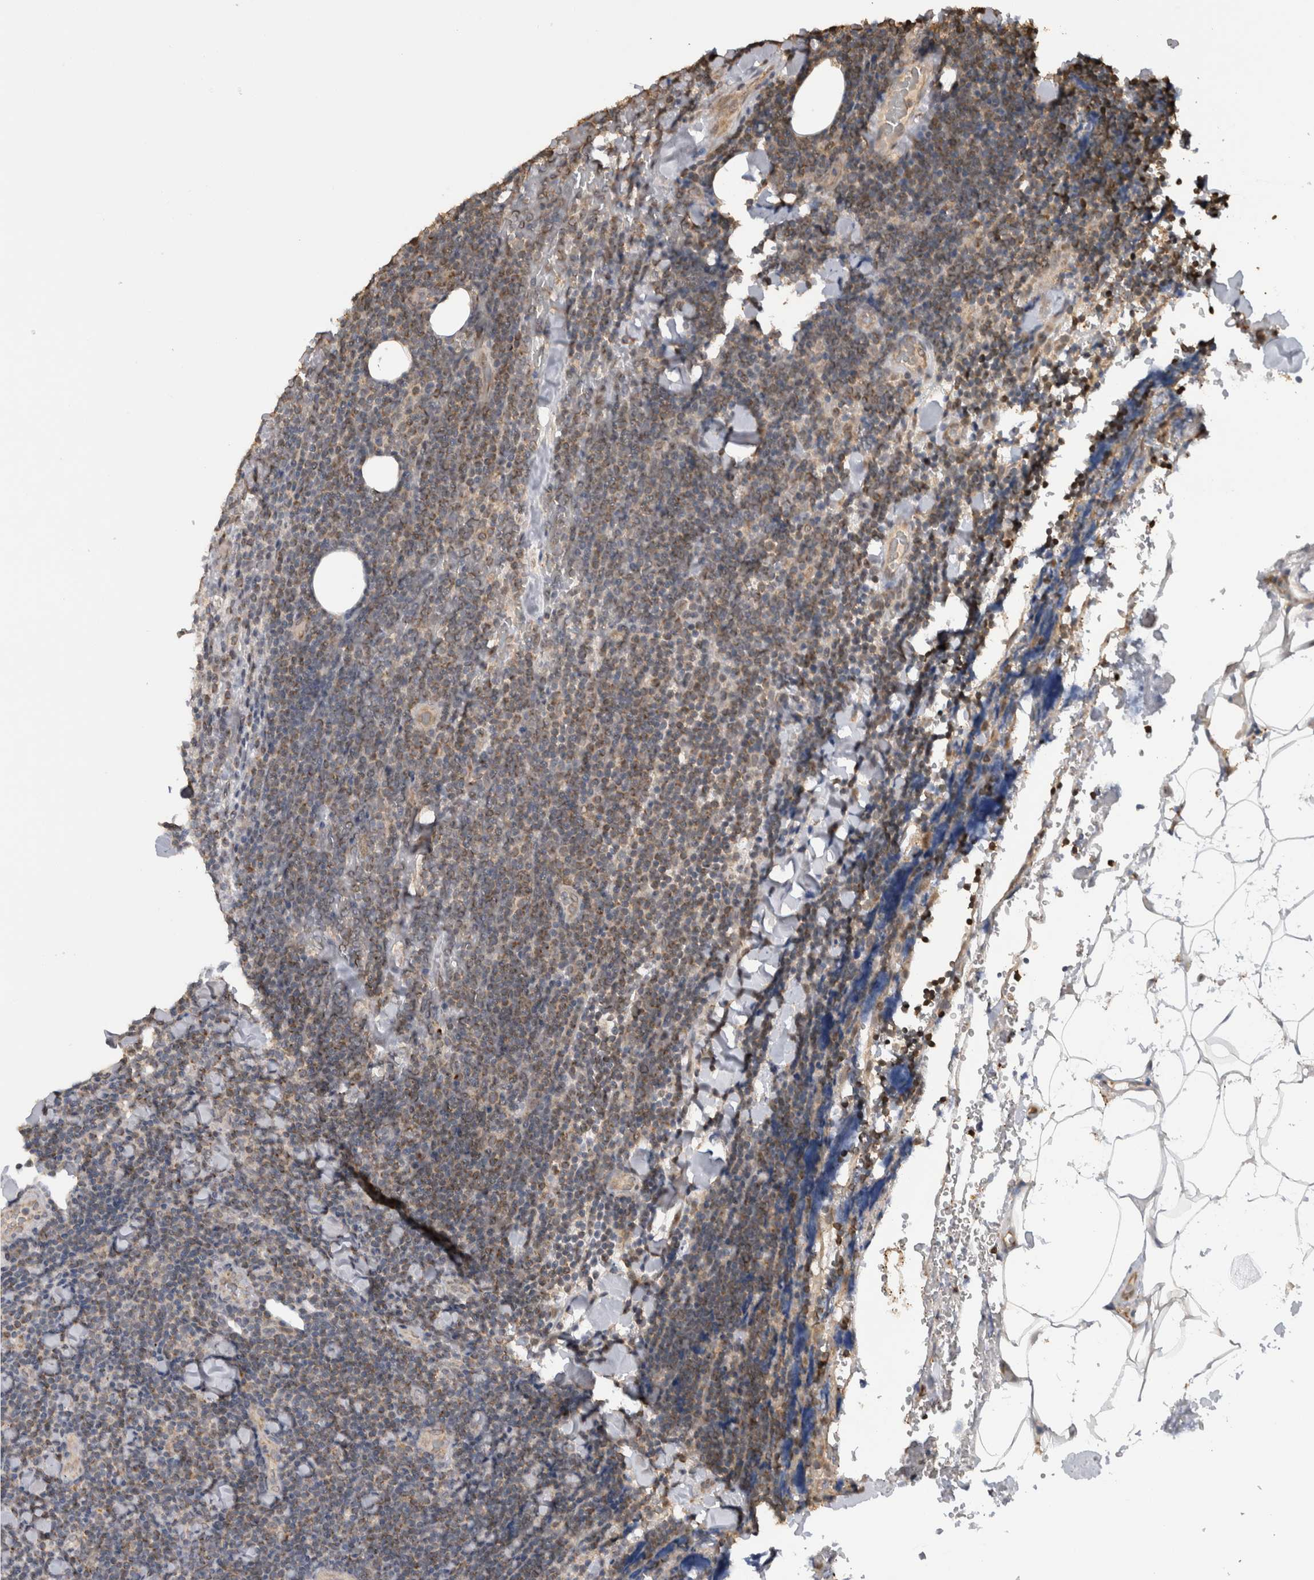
{"staining": {"intensity": "moderate", "quantity": ">75%", "location": "cytoplasmic/membranous"}, "tissue": "lymphoma", "cell_type": "Tumor cells", "image_type": "cancer", "snomed": [{"axis": "morphology", "description": "Malignant lymphoma, non-Hodgkin's type, Low grade"}, {"axis": "topography", "description": "Lymph node"}], "caption": "Lymphoma was stained to show a protein in brown. There is medium levels of moderate cytoplasmic/membranous expression in about >75% of tumor cells. (DAB IHC, brown staining for protein, blue staining for nuclei).", "gene": "KCNIP1", "patient": {"sex": "male", "age": 66}}